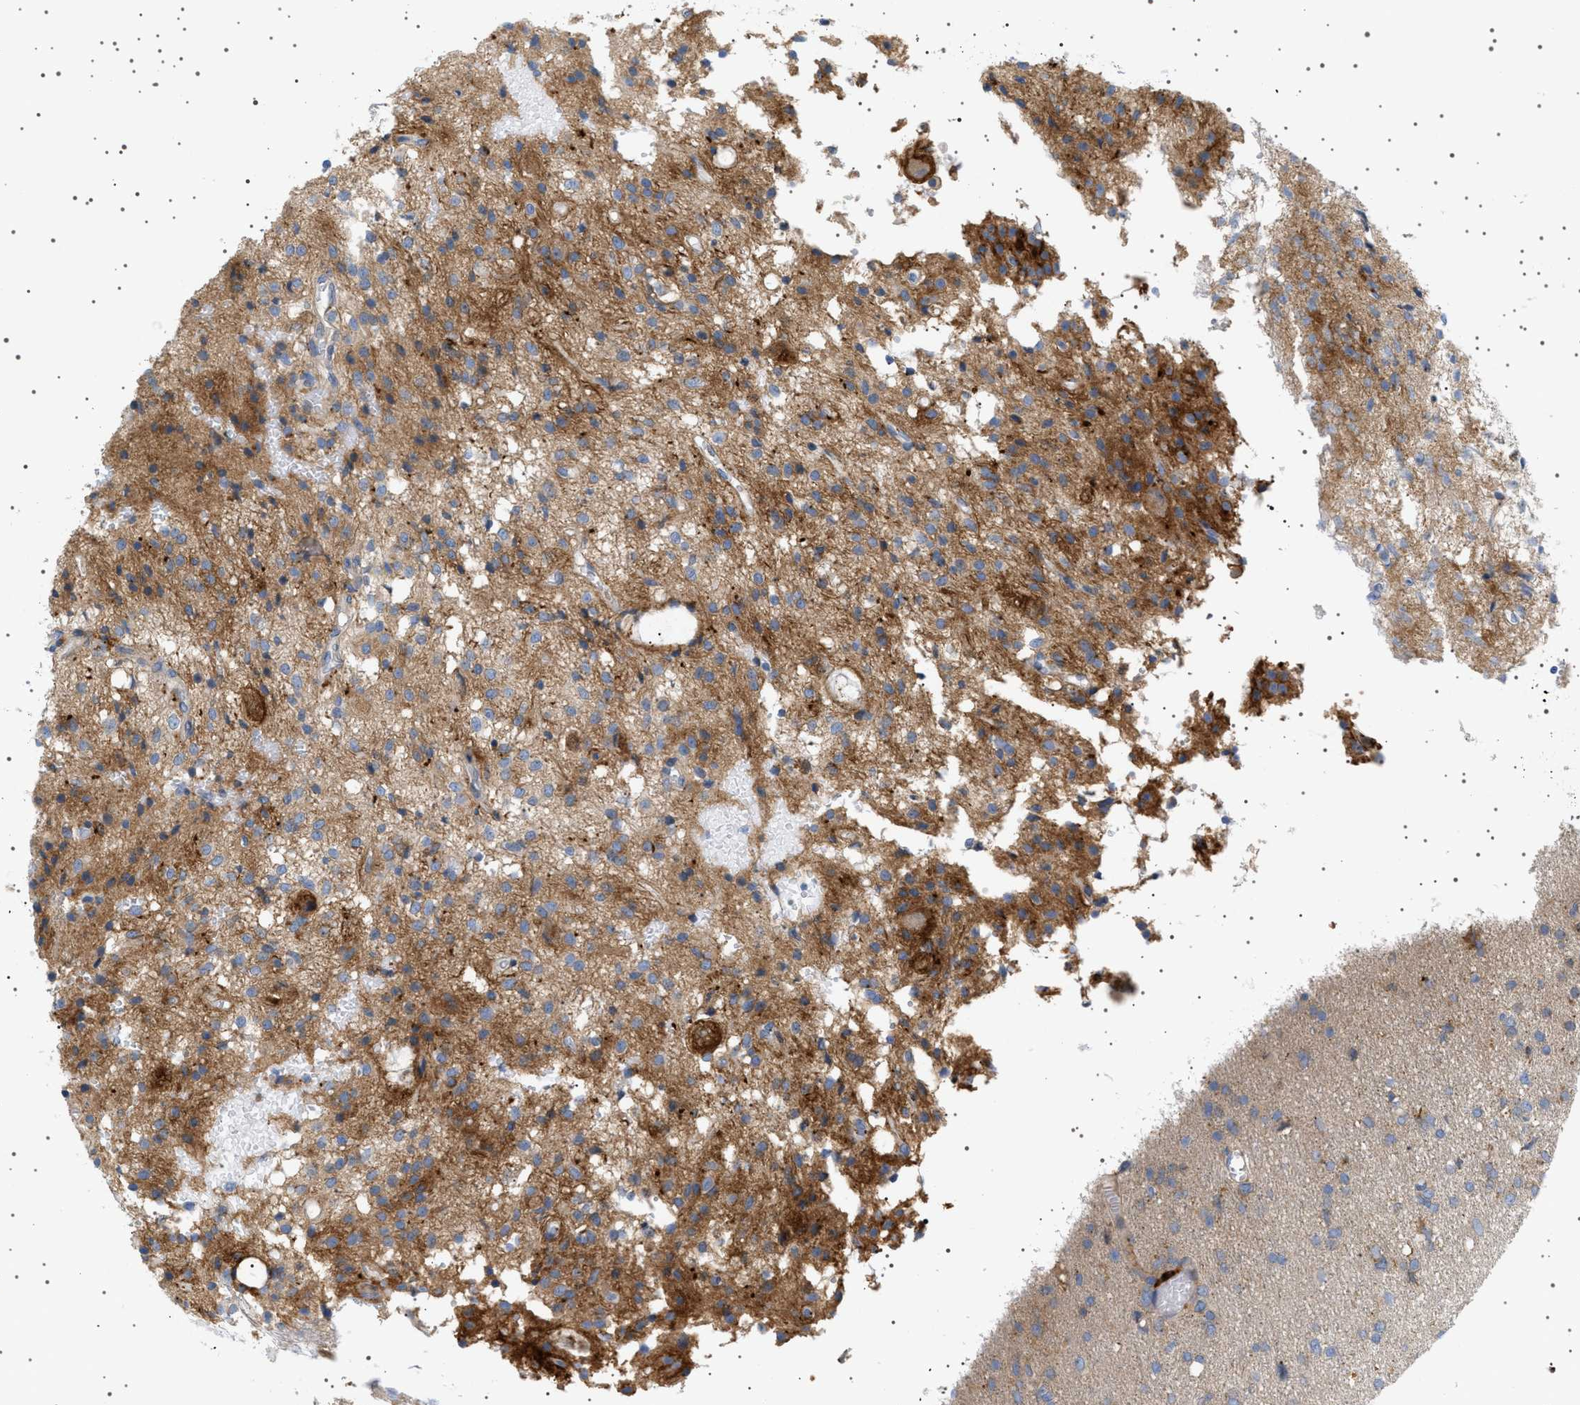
{"staining": {"intensity": "moderate", "quantity": ">75%", "location": "cytoplasmic/membranous"}, "tissue": "glioma", "cell_type": "Tumor cells", "image_type": "cancer", "snomed": [{"axis": "morphology", "description": "Glioma, malignant, High grade"}, {"axis": "topography", "description": "Brain"}], "caption": "Moderate cytoplasmic/membranous expression is seen in approximately >75% of tumor cells in glioma.", "gene": "ADCY10", "patient": {"sex": "female", "age": 59}}